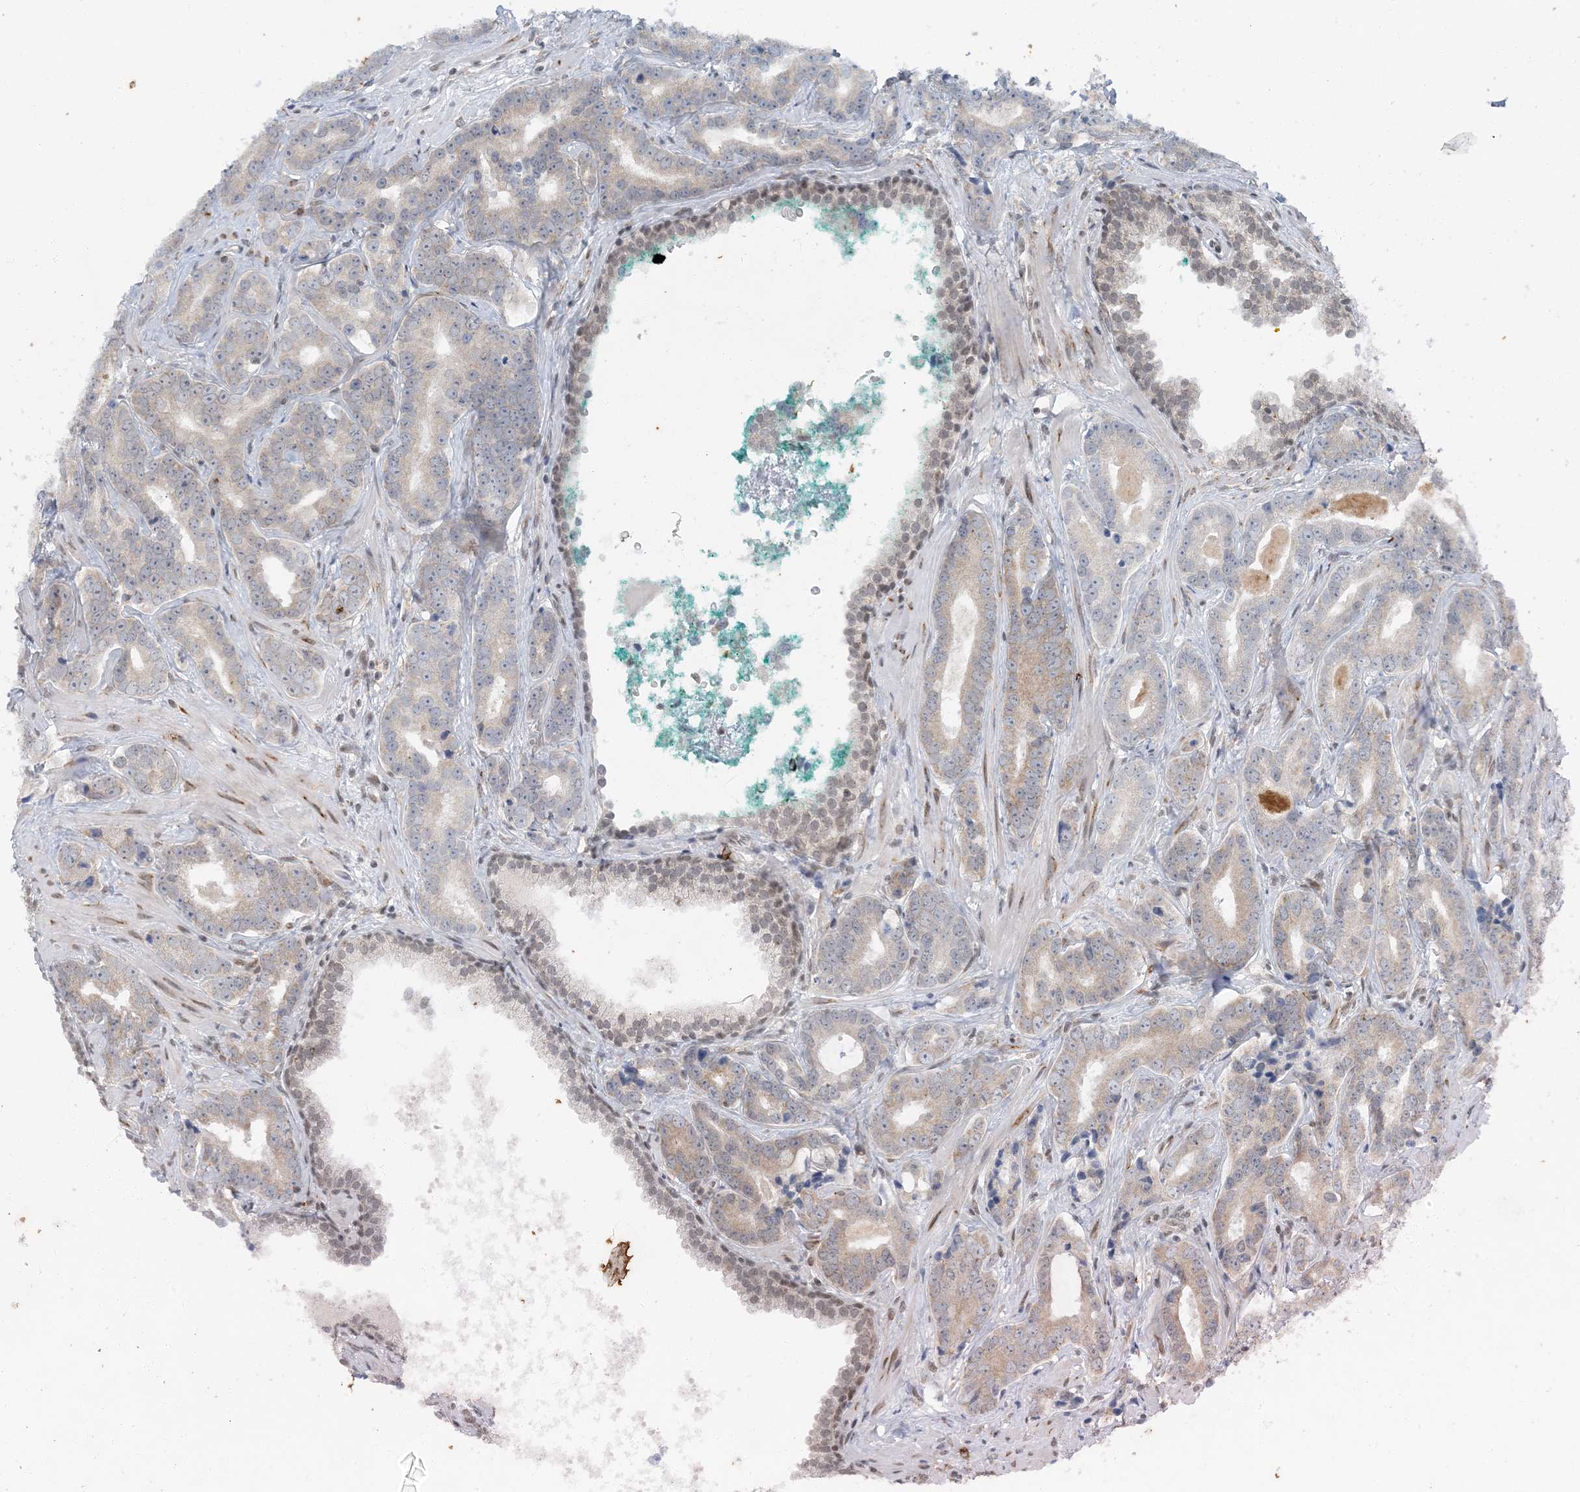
{"staining": {"intensity": "weak", "quantity": "25%-75%", "location": "cytoplasmic/membranous"}, "tissue": "prostate cancer", "cell_type": "Tumor cells", "image_type": "cancer", "snomed": [{"axis": "morphology", "description": "Adenocarcinoma, High grade"}, {"axis": "topography", "description": "Prostate"}], "caption": "Weak cytoplasmic/membranous positivity is identified in about 25%-75% of tumor cells in prostate high-grade adenocarcinoma. The staining was performed using DAB (3,3'-diaminobenzidine) to visualize the protein expression in brown, while the nuclei were stained in blue with hematoxylin (Magnification: 20x).", "gene": "AK9", "patient": {"sex": "male", "age": 62}}